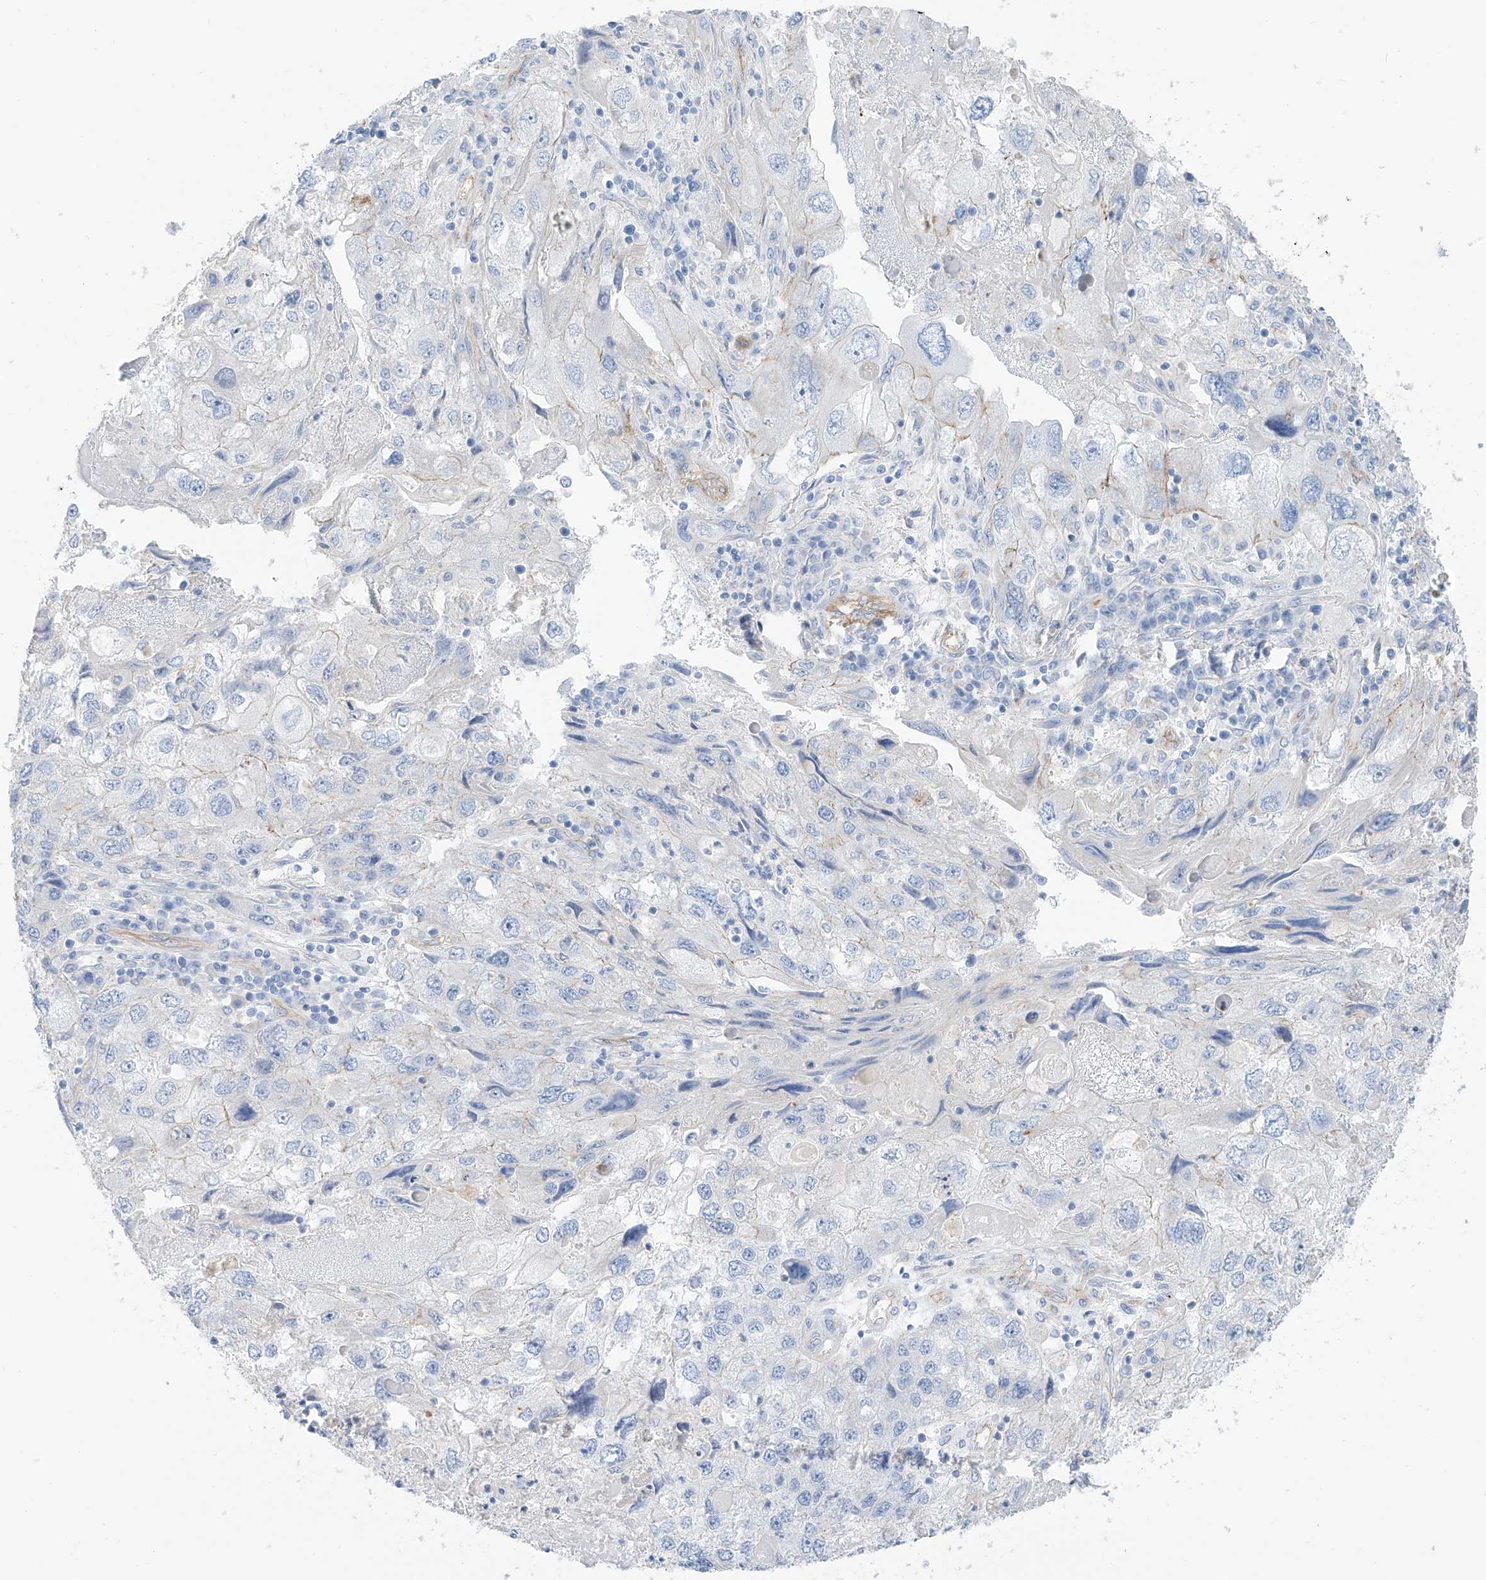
{"staining": {"intensity": "negative", "quantity": "none", "location": "none"}, "tissue": "endometrial cancer", "cell_type": "Tumor cells", "image_type": "cancer", "snomed": [{"axis": "morphology", "description": "Adenocarcinoma, NOS"}, {"axis": "topography", "description": "Endometrium"}], "caption": "Endometrial adenocarcinoma stained for a protein using IHC exhibits no positivity tumor cells.", "gene": "ITGA9", "patient": {"sex": "female", "age": 49}}